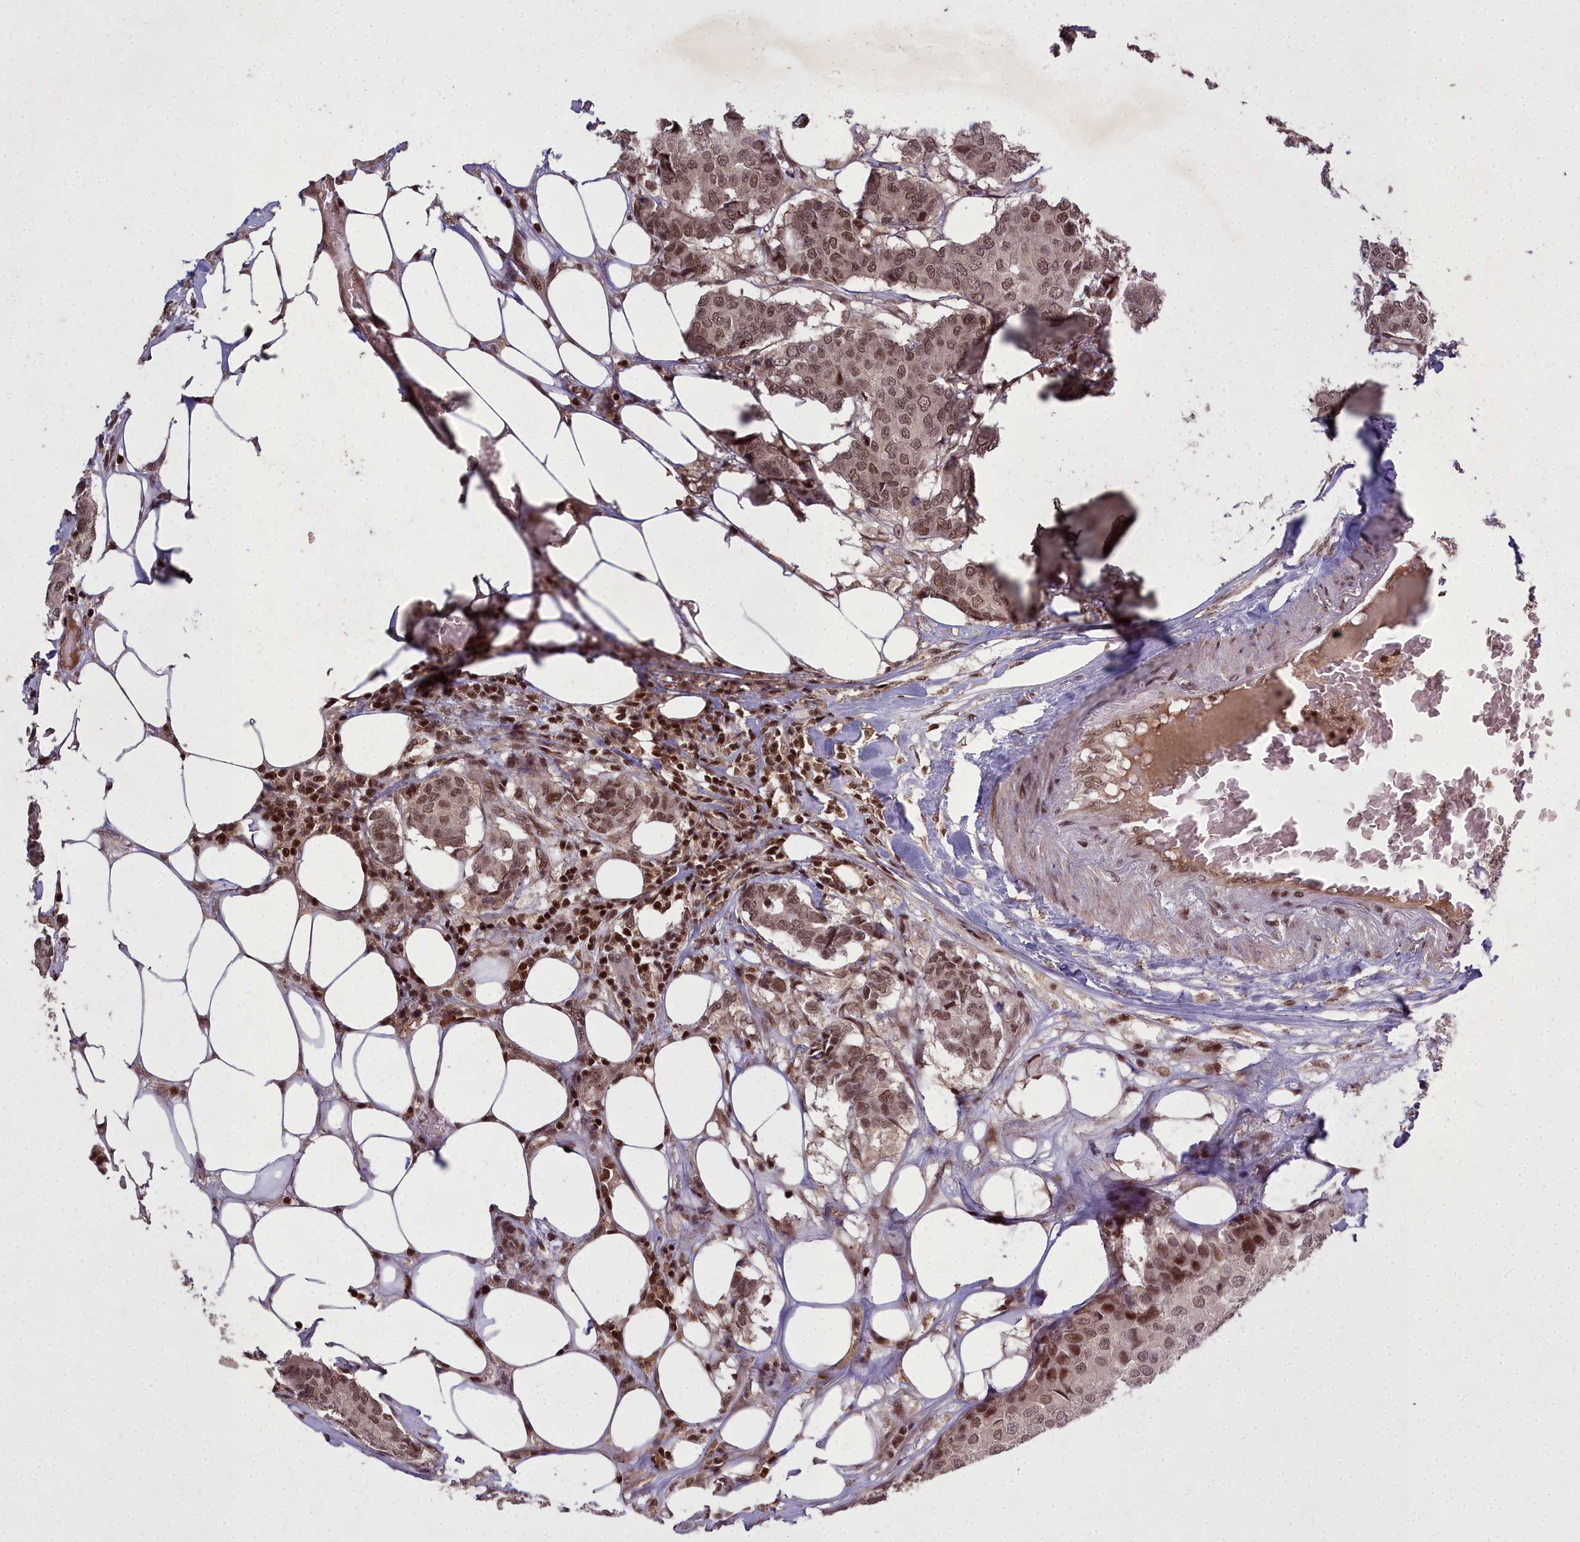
{"staining": {"intensity": "moderate", "quantity": ">75%", "location": "nuclear"}, "tissue": "breast cancer", "cell_type": "Tumor cells", "image_type": "cancer", "snomed": [{"axis": "morphology", "description": "Duct carcinoma"}, {"axis": "topography", "description": "Breast"}], "caption": "Breast cancer (infiltrating ductal carcinoma) tissue shows moderate nuclear expression in approximately >75% of tumor cells", "gene": "GMEB1", "patient": {"sex": "female", "age": 75}}